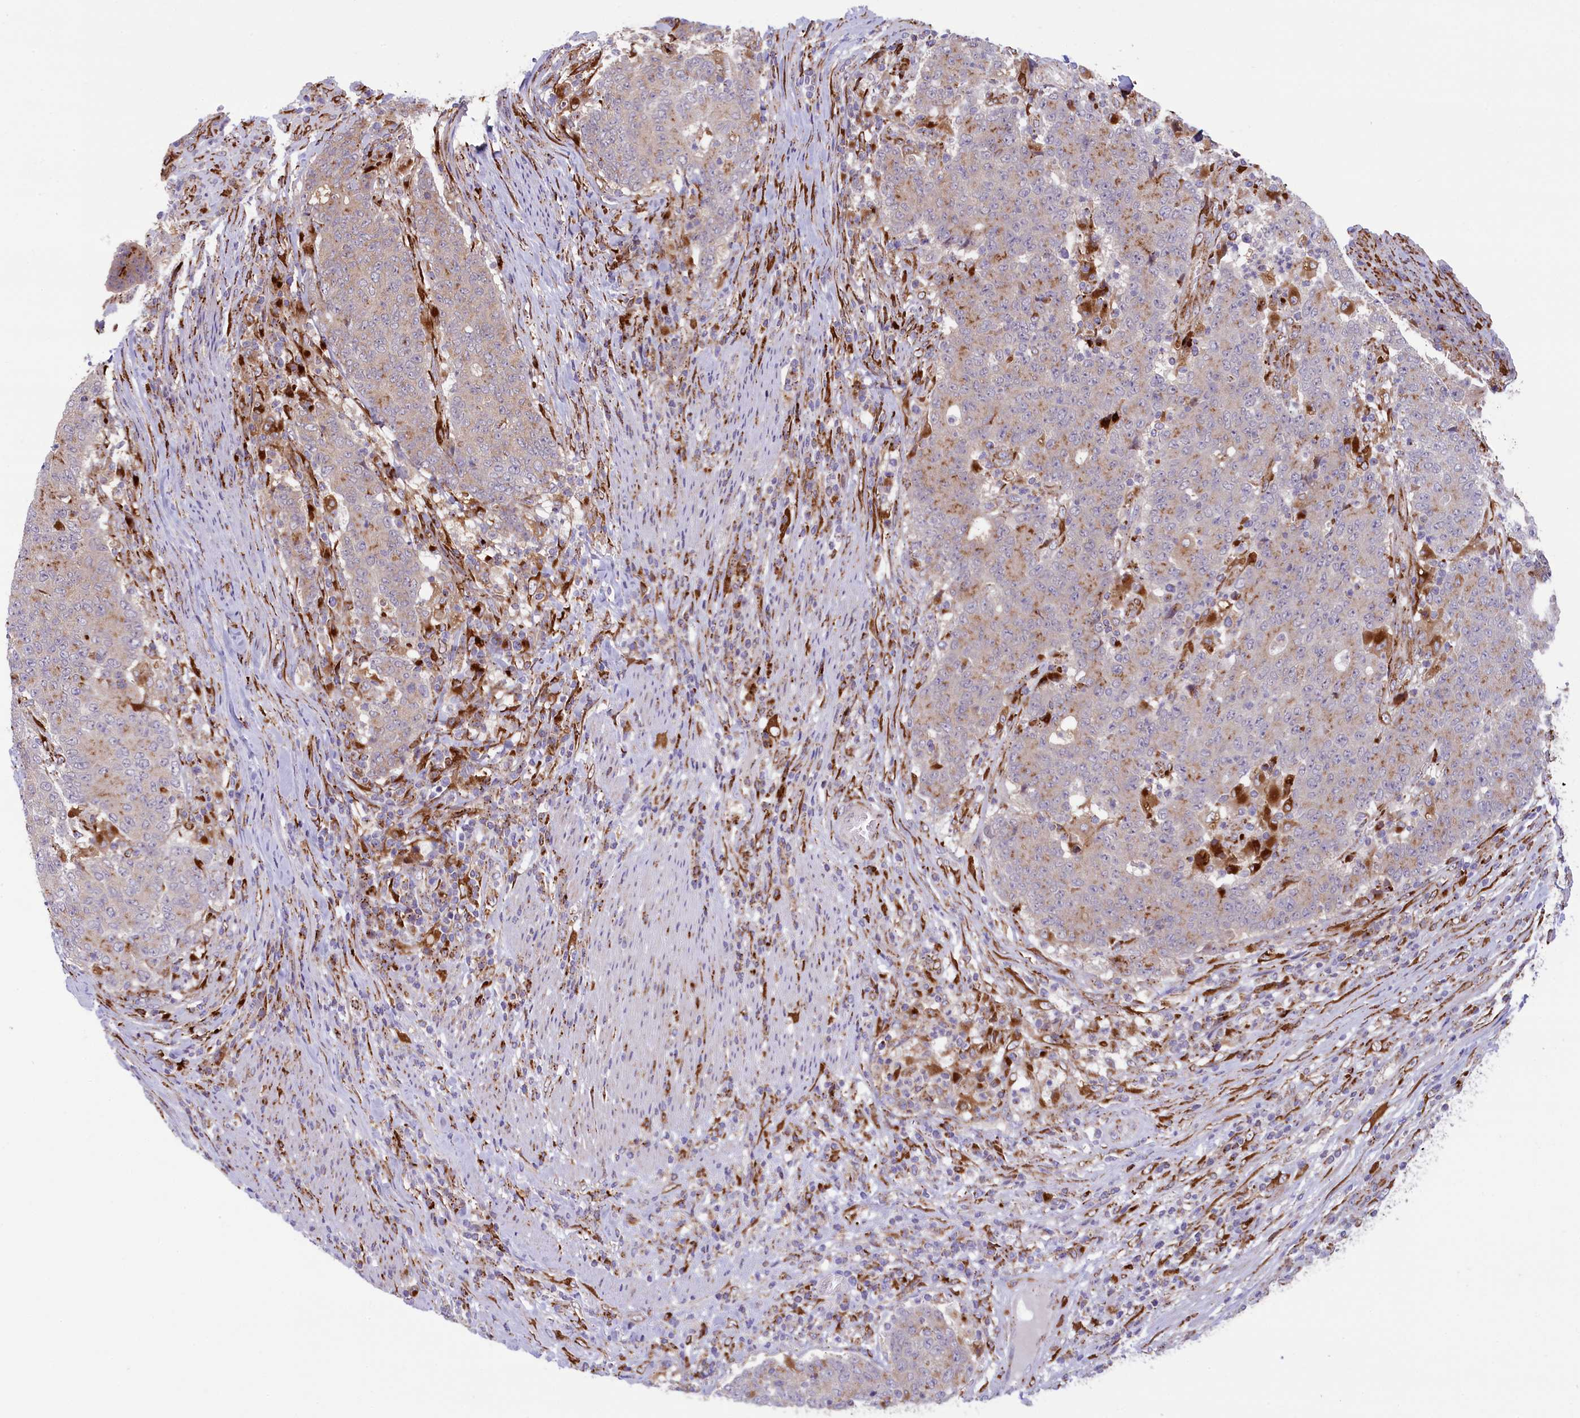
{"staining": {"intensity": "weak", "quantity": ">75%", "location": "cytoplasmic/membranous"}, "tissue": "colorectal cancer", "cell_type": "Tumor cells", "image_type": "cancer", "snomed": [{"axis": "morphology", "description": "Adenocarcinoma, NOS"}, {"axis": "topography", "description": "Colon"}], "caption": "Brown immunohistochemical staining in colorectal cancer reveals weak cytoplasmic/membranous staining in about >75% of tumor cells.", "gene": "MAN2B1", "patient": {"sex": "female", "age": 75}}